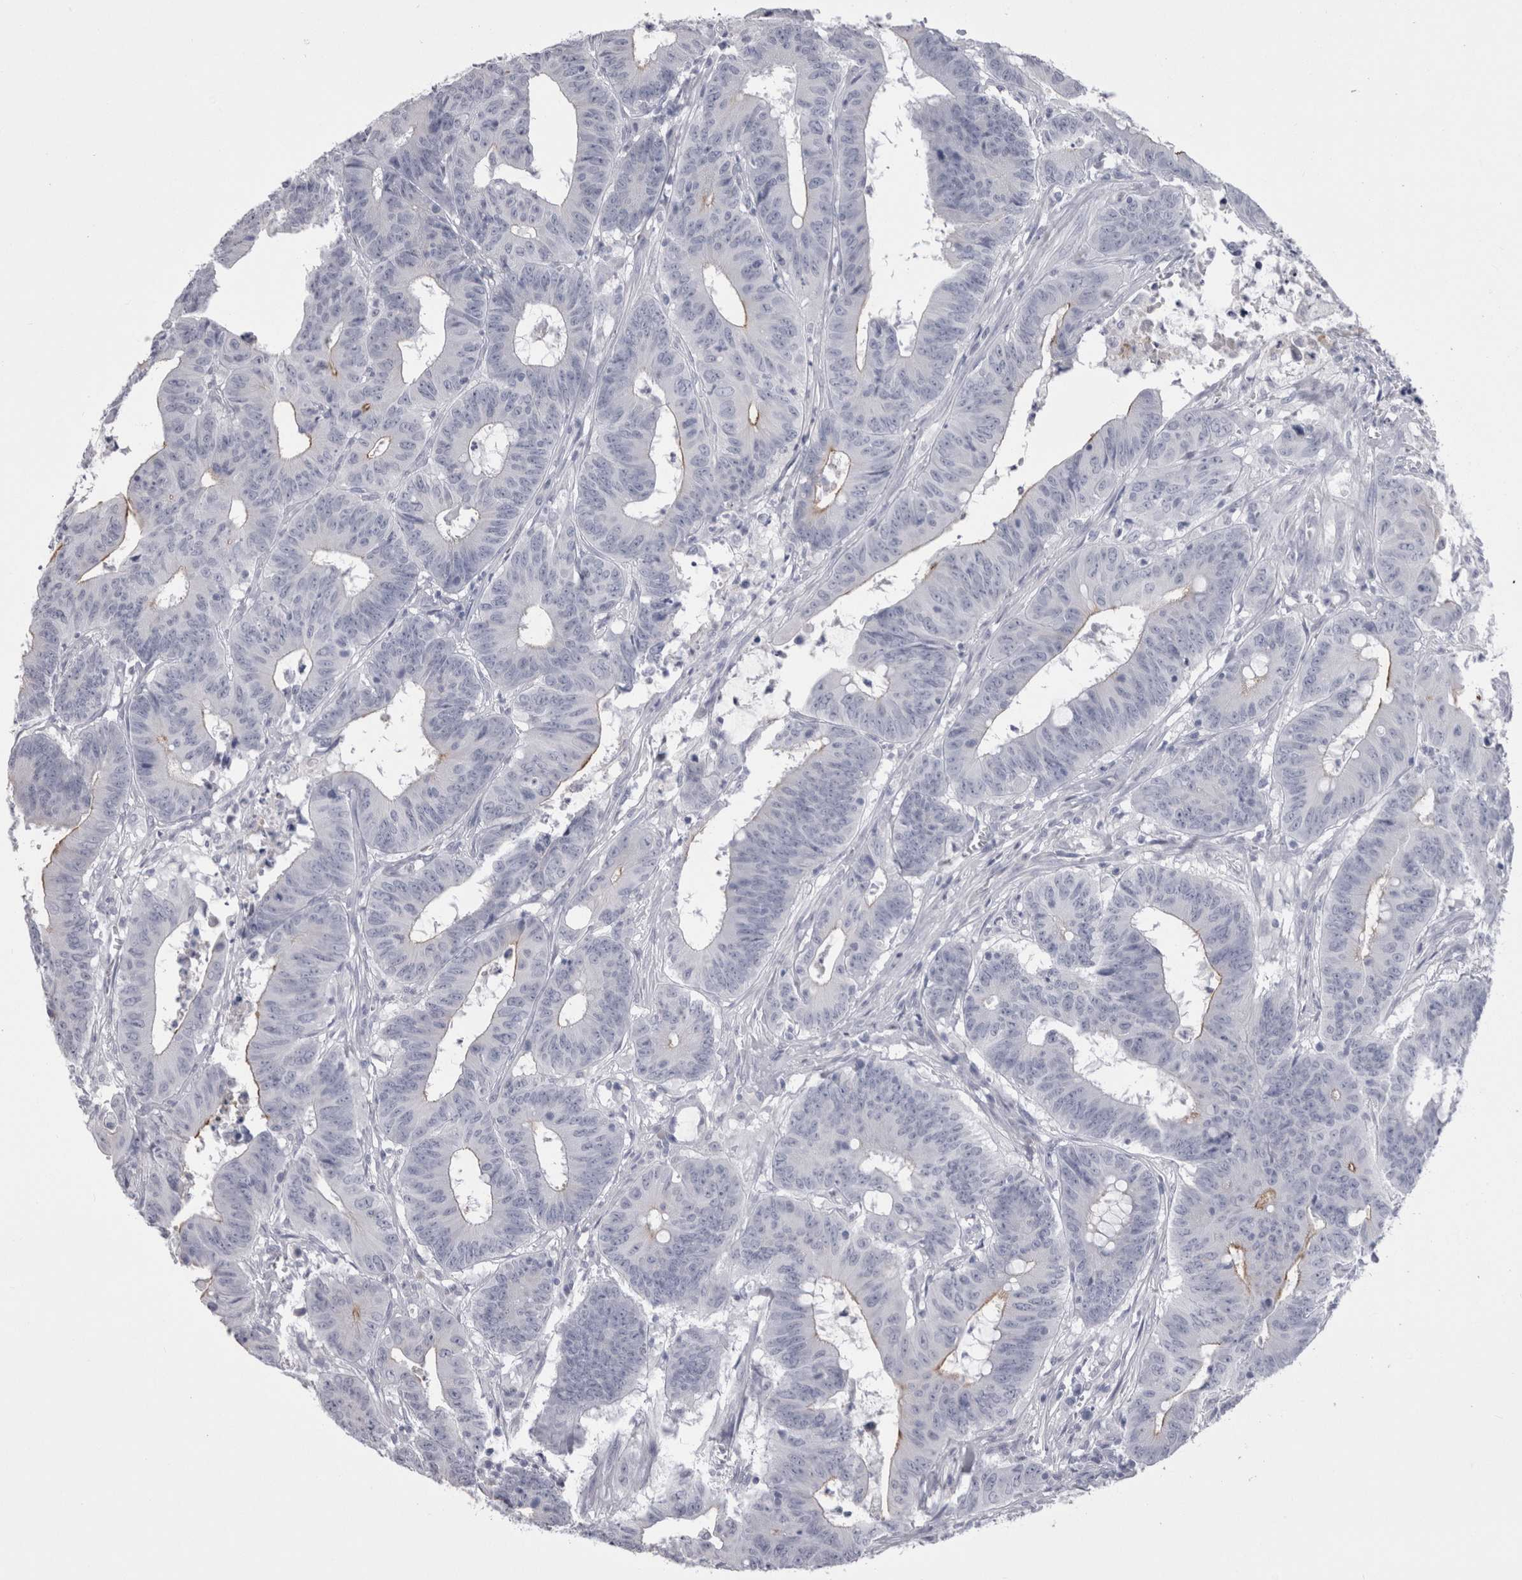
{"staining": {"intensity": "negative", "quantity": "none", "location": "none"}, "tissue": "colorectal cancer", "cell_type": "Tumor cells", "image_type": "cancer", "snomed": [{"axis": "morphology", "description": "Adenocarcinoma, NOS"}, {"axis": "topography", "description": "Colon"}], "caption": "IHC of human colorectal adenocarcinoma displays no expression in tumor cells. Nuclei are stained in blue.", "gene": "CDHR5", "patient": {"sex": "male", "age": 45}}